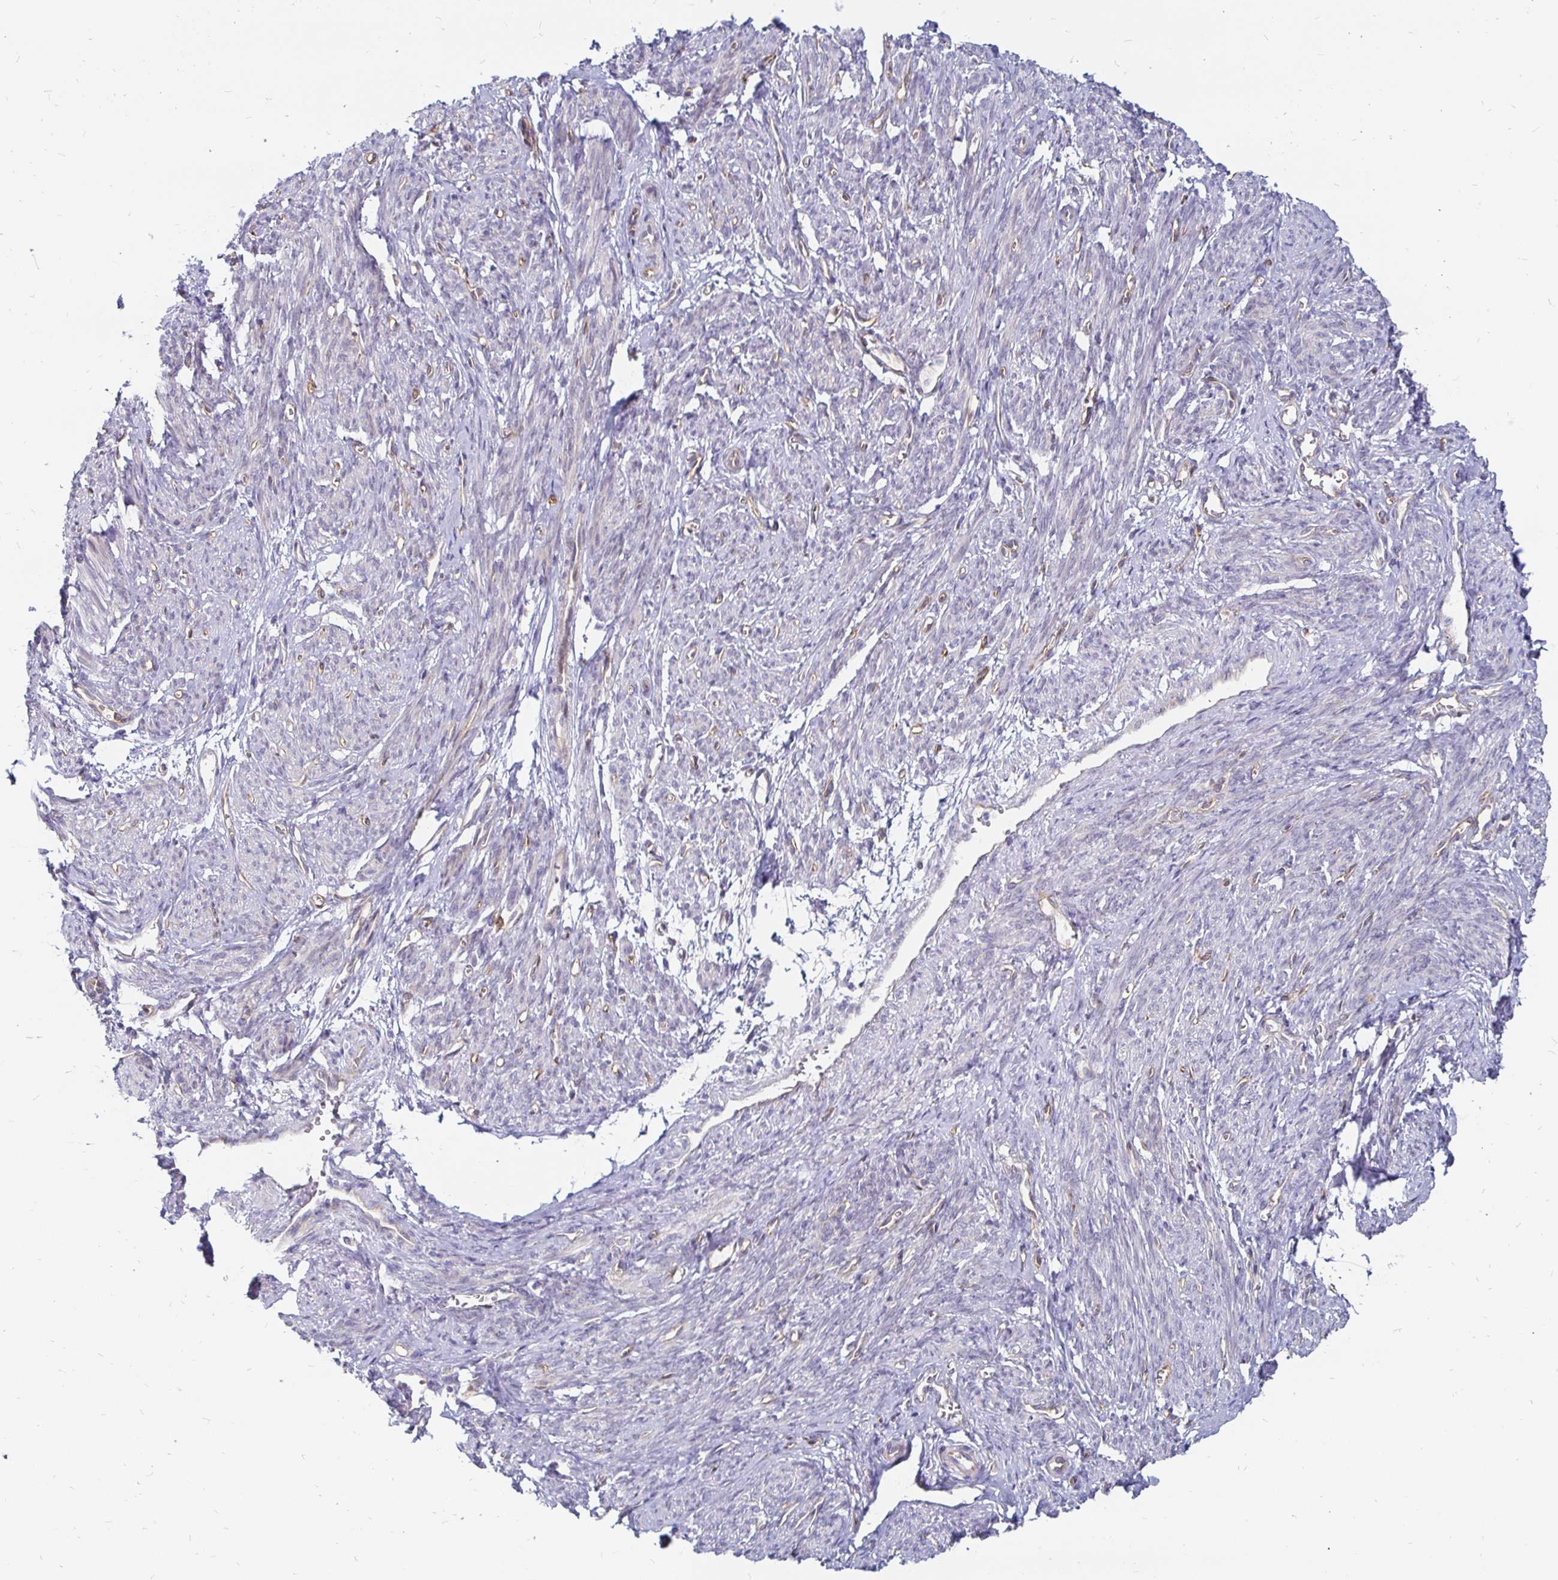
{"staining": {"intensity": "negative", "quantity": "none", "location": "none"}, "tissue": "smooth muscle", "cell_type": "Smooth muscle cells", "image_type": "normal", "snomed": [{"axis": "morphology", "description": "Normal tissue, NOS"}, {"axis": "topography", "description": "Smooth muscle"}], "caption": "Smooth muscle cells show no significant protein staining in benign smooth muscle.", "gene": "CCDC85A", "patient": {"sex": "female", "age": 65}}